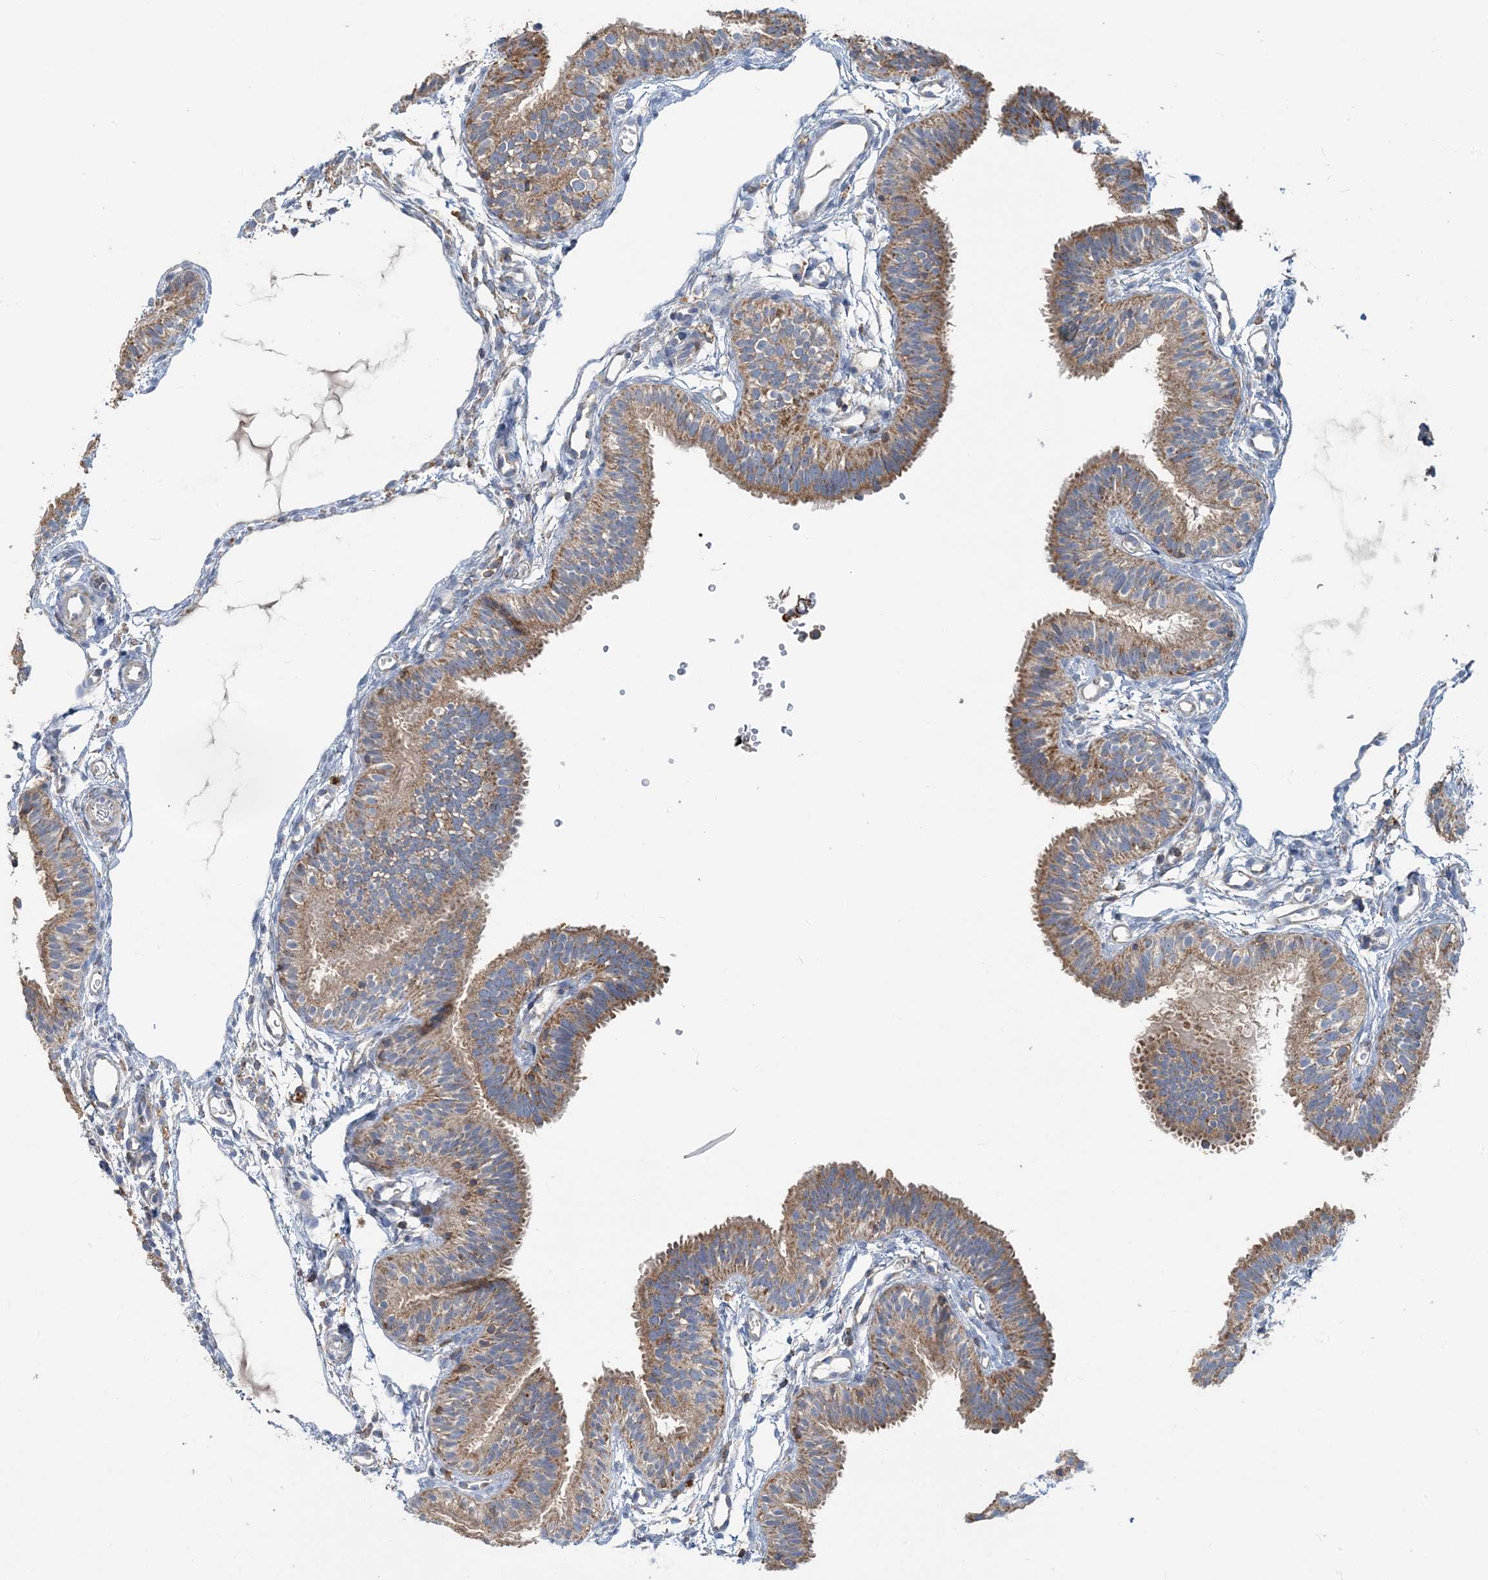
{"staining": {"intensity": "moderate", "quantity": ">75%", "location": "cytoplasmic/membranous"}, "tissue": "fallopian tube", "cell_type": "Glandular cells", "image_type": "normal", "snomed": [{"axis": "morphology", "description": "Normal tissue, NOS"}, {"axis": "topography", "description": "Fallopian tube"}], "caption": "This image displays unremarkable fallopian tube stained with immunohistochemistry (IHC) to label a protein in brown. The cytoplasmic/membranous of glandular cells show moderate positivity for the protein. Nuclei are counter-stained blue.", "gene": "TMLHE", "patient": {"sex": "female", "age": 35}}